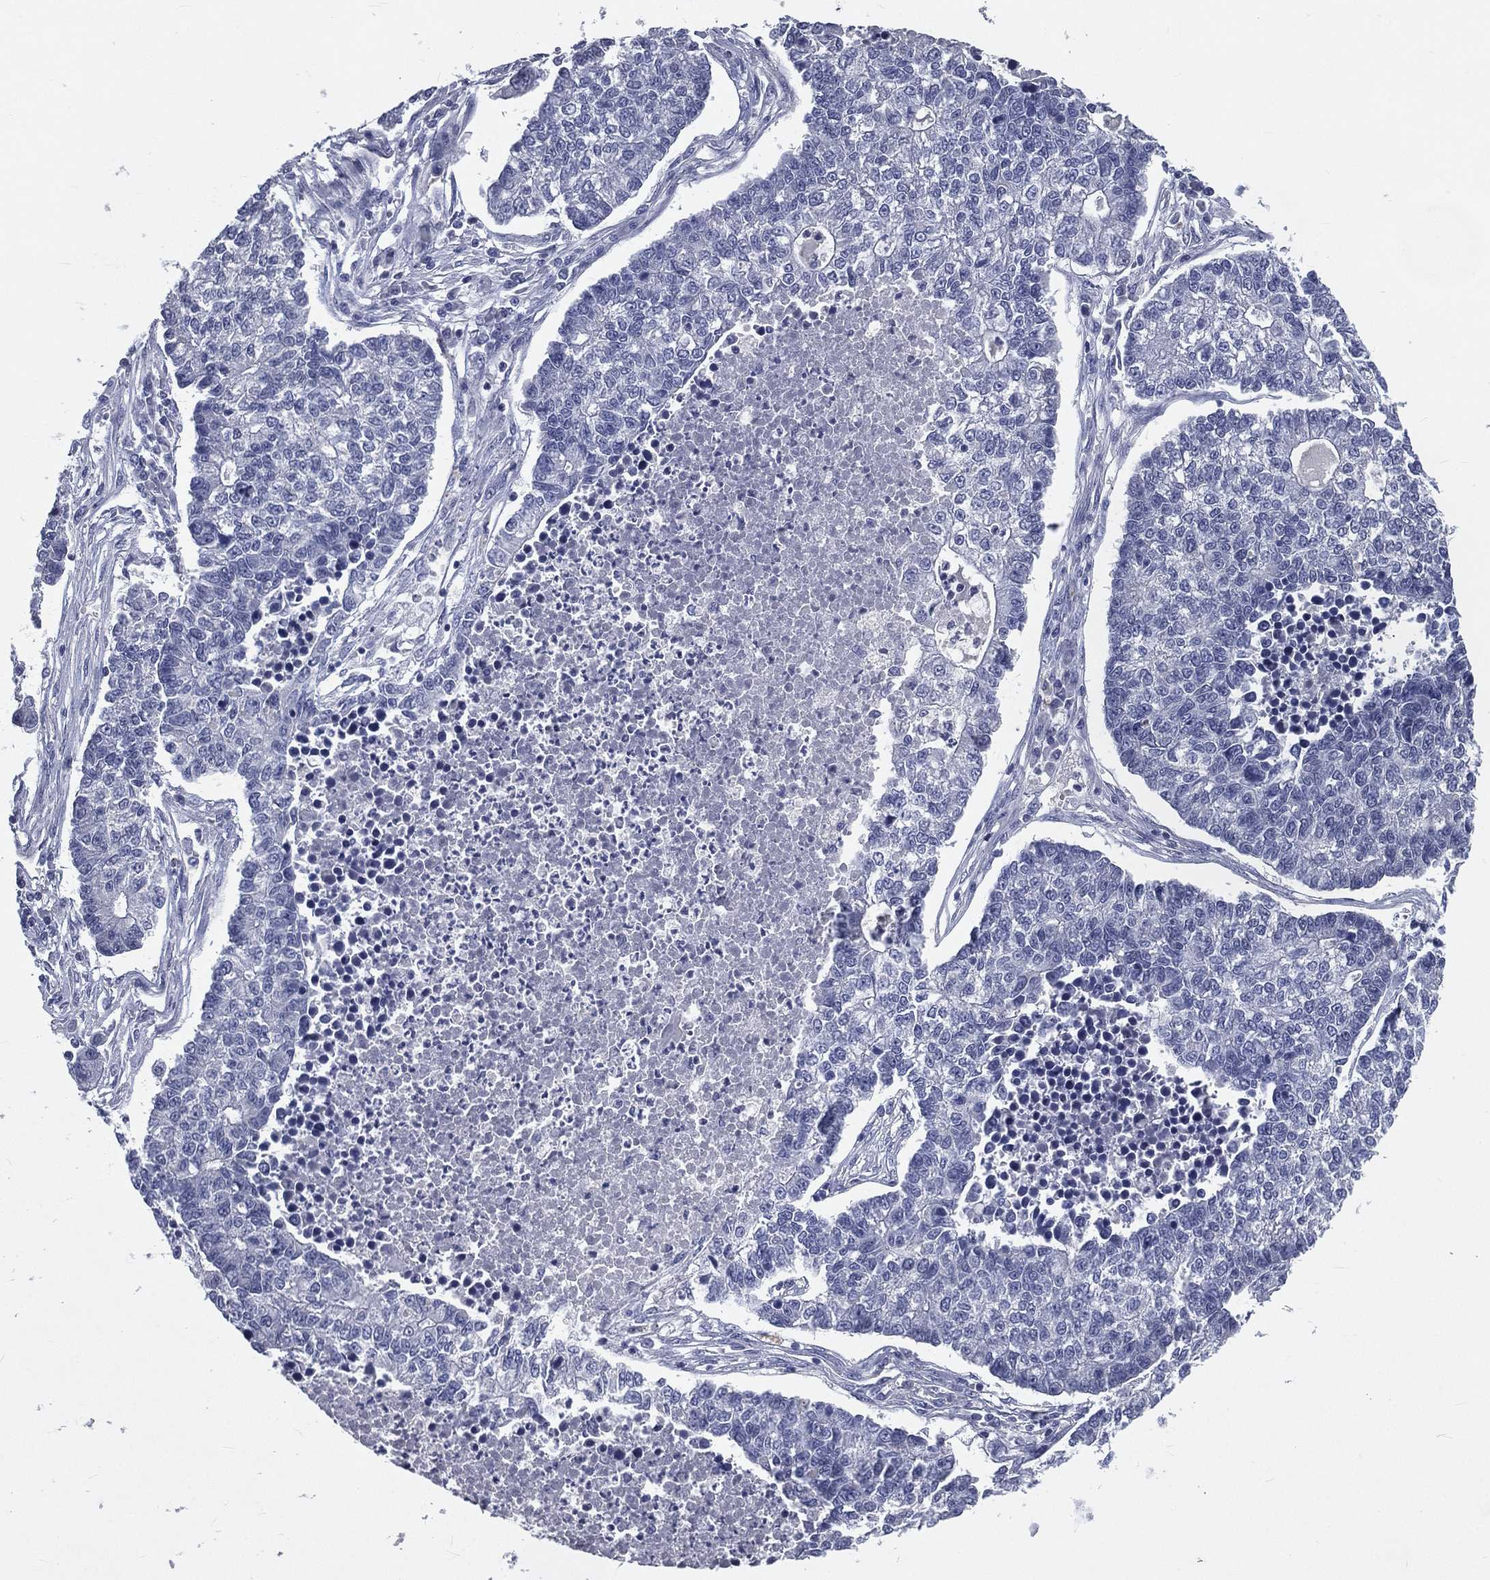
{"staining": {"intensity": "negative", "quantity": "none", "location": "none"}, "tissue": "lung cancer", "cell_type": "Tumor cells", "image_type": "cancer", "snomed": [{"axis": "morphology", "description": "Adenocarcinoma, NOS"}, {"axis": "topography", "description": "Lung"}], "caption": "The photomicrograph reveals no staining of tumor cells in adenocarcinoma (lung).", "gene": "IFT27", "patient": {"sex": "male", "age": 57}}